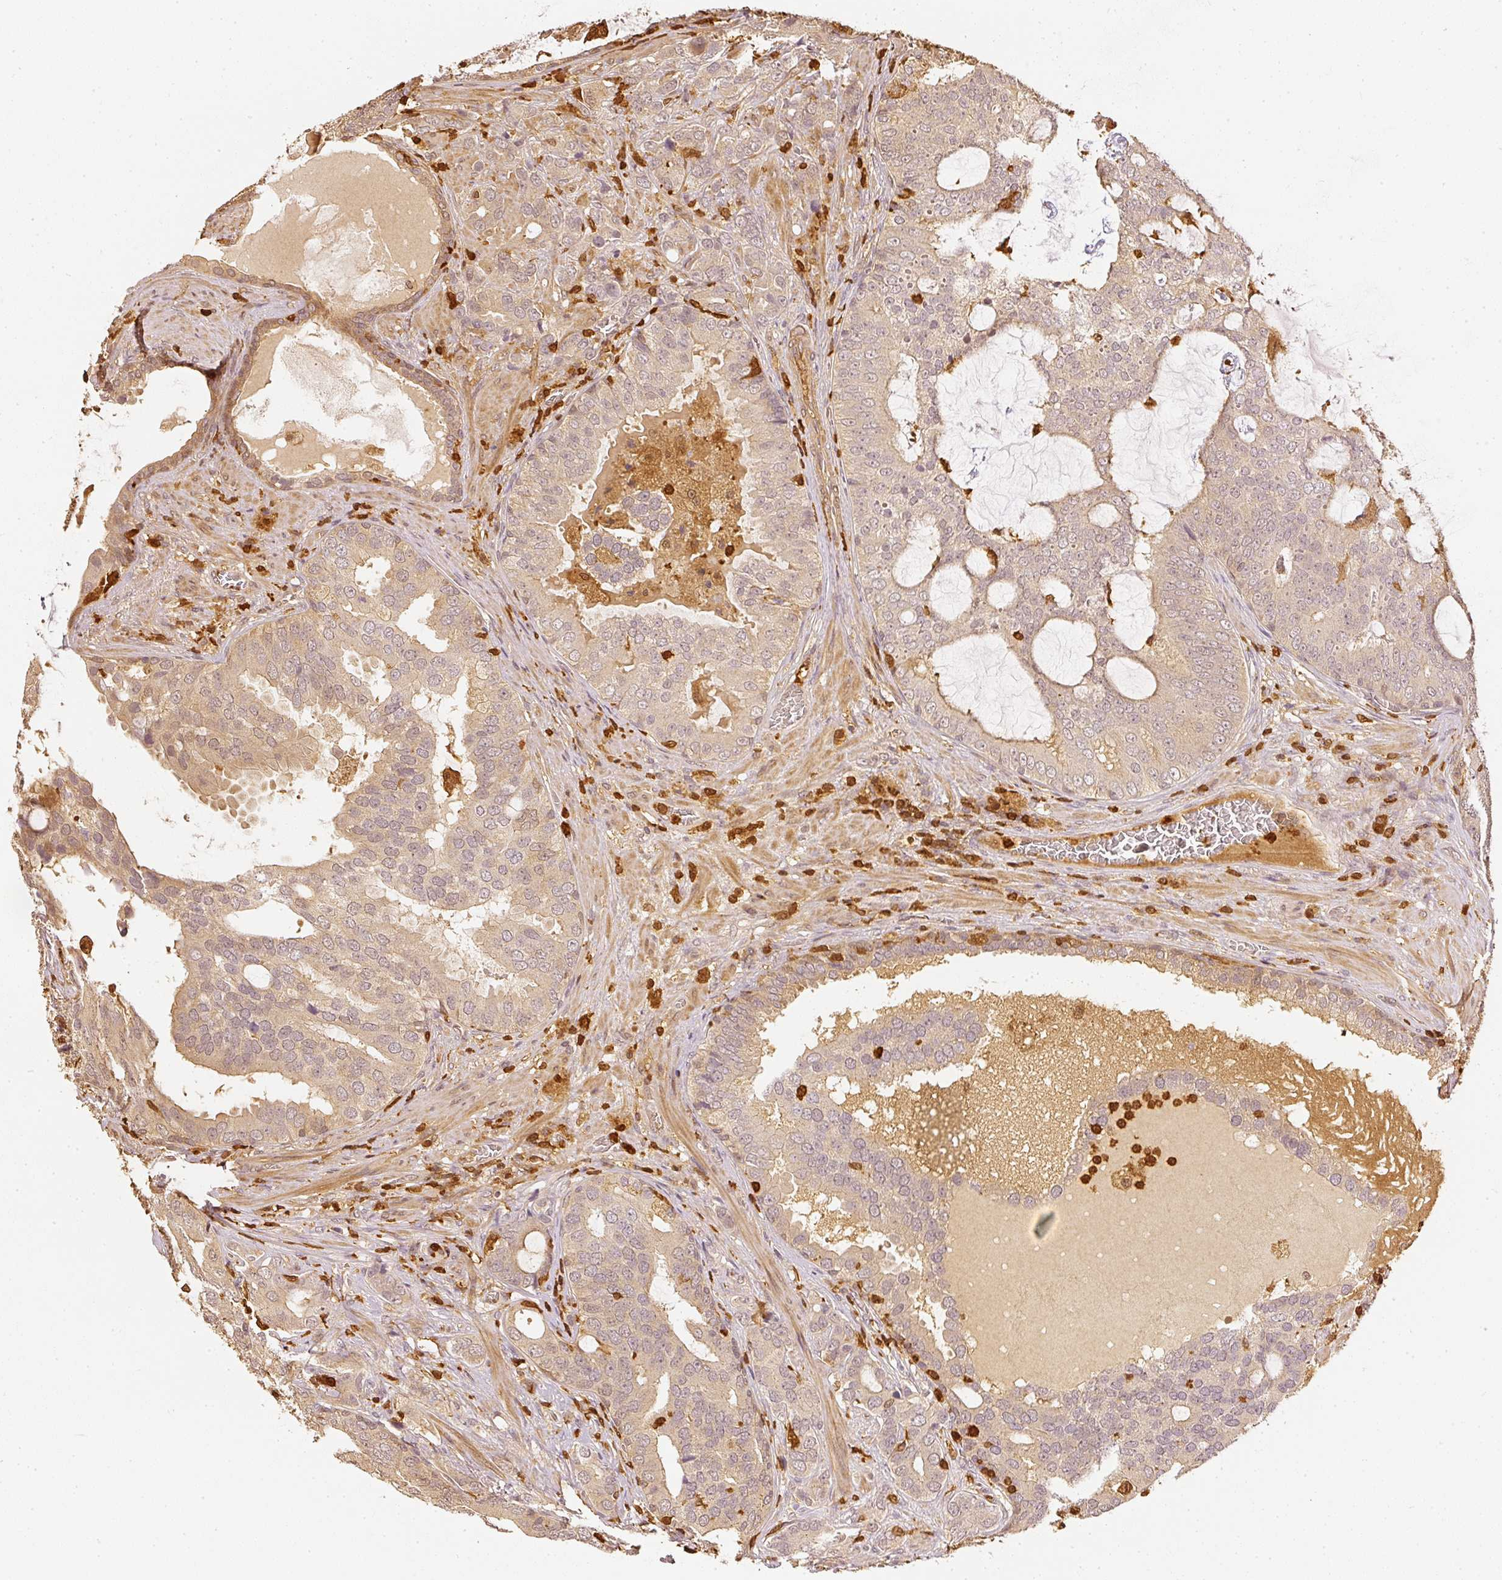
{"staining": {"intensity": "weak", "quantity": ">75%", "location": "cytoplasmic/membranous"}, "tissue": "prostate cancer", "cell_type": "Tumor cells", "image_type": "cancer", "snomed": [{"axis": "morphology", "description": "Adenocarcinoma, High grade"}, {"axis": "topography", "description": "Prostate"}], "caption": "Immunohistochemical staining of human prostate cancer shows weak cytoplasmic/membranous protein expression in approximately >75% of tumor cells. (brown staining indicates protein expression, while blue staining denotes nuclei).", "gene": "PFN1", "patient": {"sex": "male", "age": 55}}